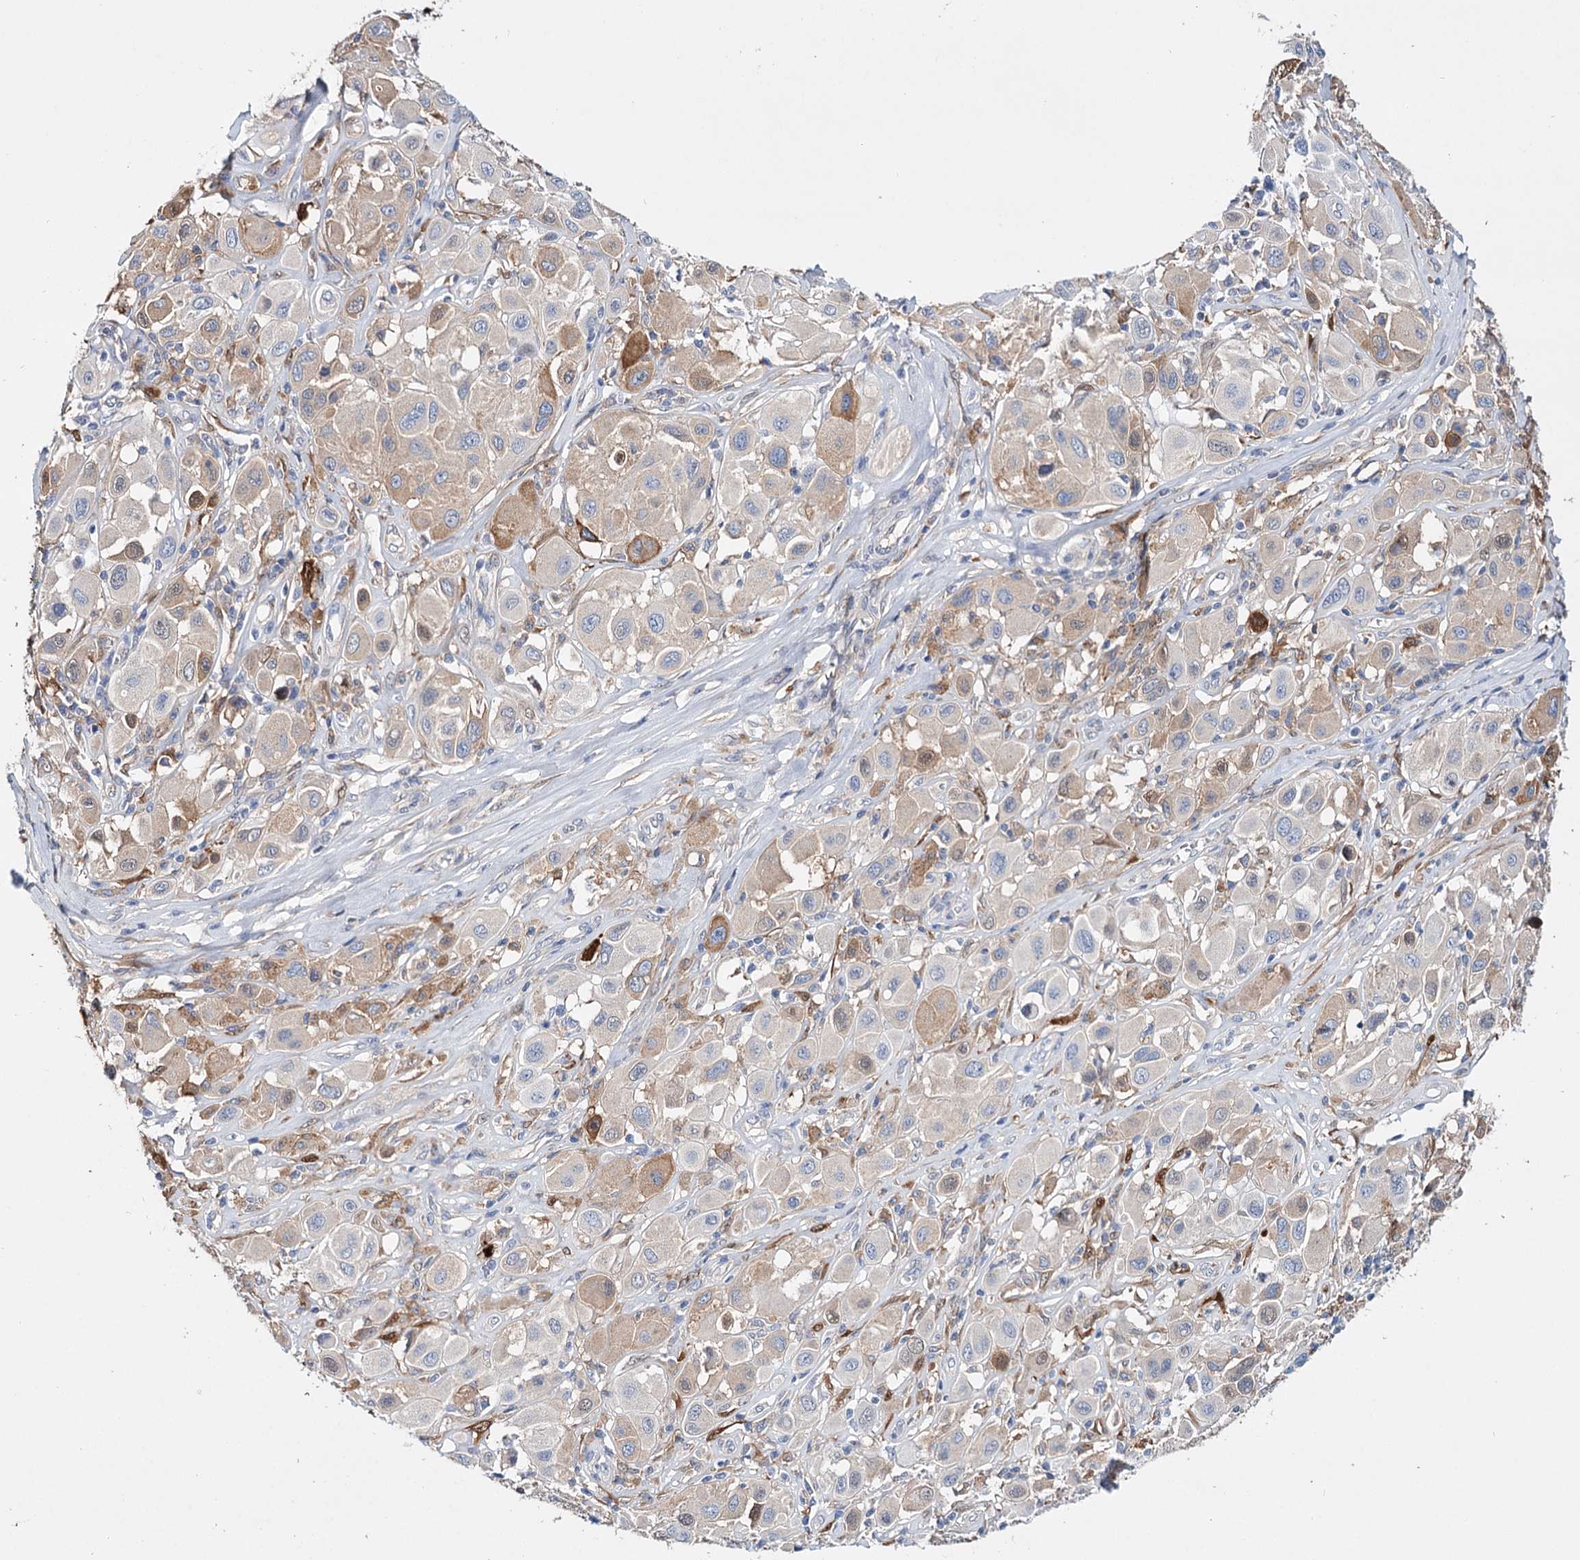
{"staining": {"intensity": "moderate", "quantity": "25%-75%", "location": "cytoplasmic/membranous"}, "tissue": "melanoma", "cell_type": "Tumor cells", "image_type": "cancer", "snomed": [{"axis": "morphology", "description": "Malignant melanoma, Metastatic site"}, {"axis": "topography", "description": "Skin"}], "caption": "This micrograph displays melanoma stained with IHC to label a protein in brown. The cytoplasmic/membranous of tumor cells show moderate positivity for the protein. Nuclei are counter-stained blue.", "gene": "CFAP46", "patient": {"sex": "male", "age": 41}}